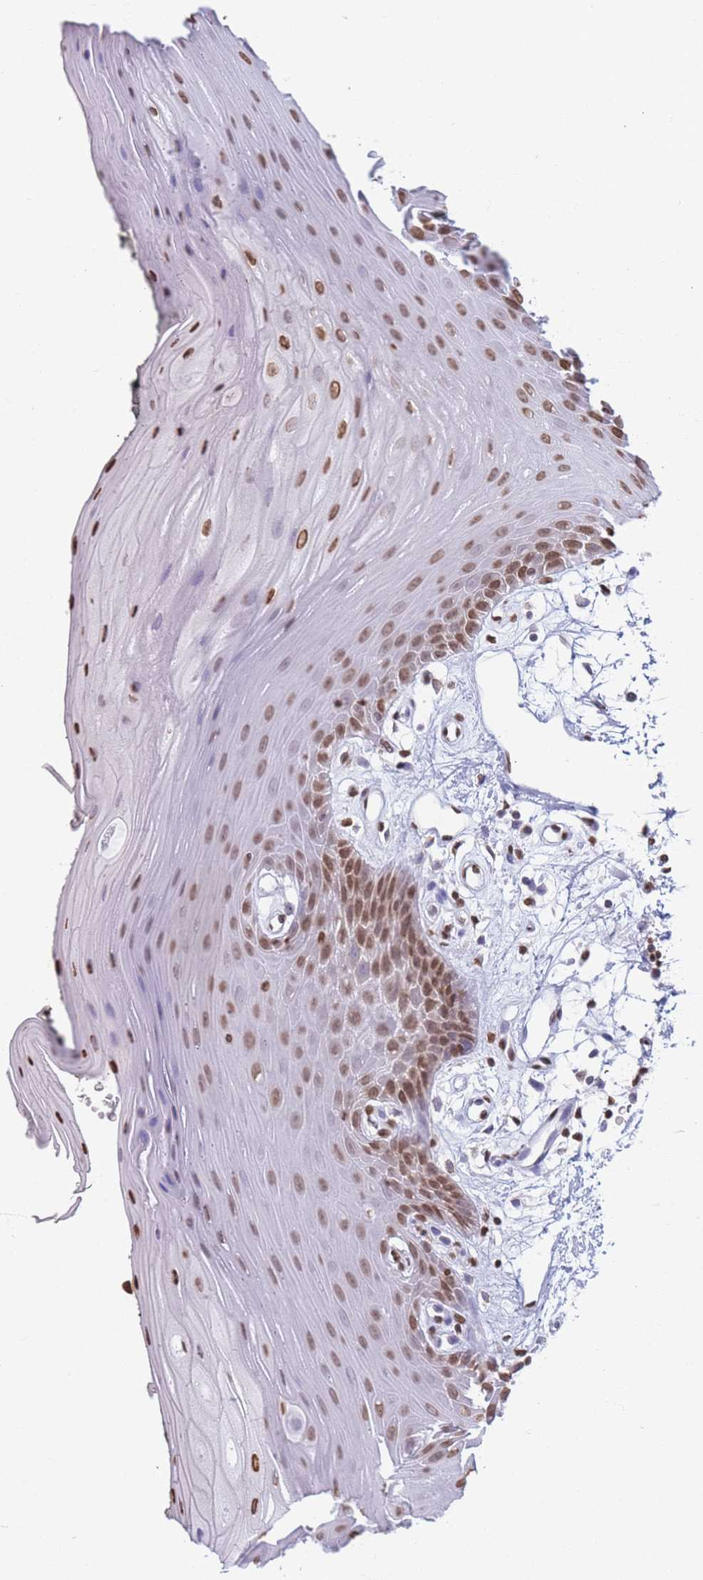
{"staining": {"intensity": "moderate", "quantity": ">75%", "location": "nuclear"}, "tissue": "oral mucosa", "cell_type": "Squamous epithelial cells", "image_type": "normal", "snomed": [{"axis": "morphology", "description": "Normal tissue, NOS"}, {"axis": "topography", "description": "Oral tissue"}, {"axis": "topography", "description": "Tounge, NOS"}], "caption": "Oral mucosa stained with a brown dye shows moderate nuclear positive expression in approximately >75% of squamous epithelial cells.", "gene": "RYK", "patient": {"sex": "female", "age": 59}}